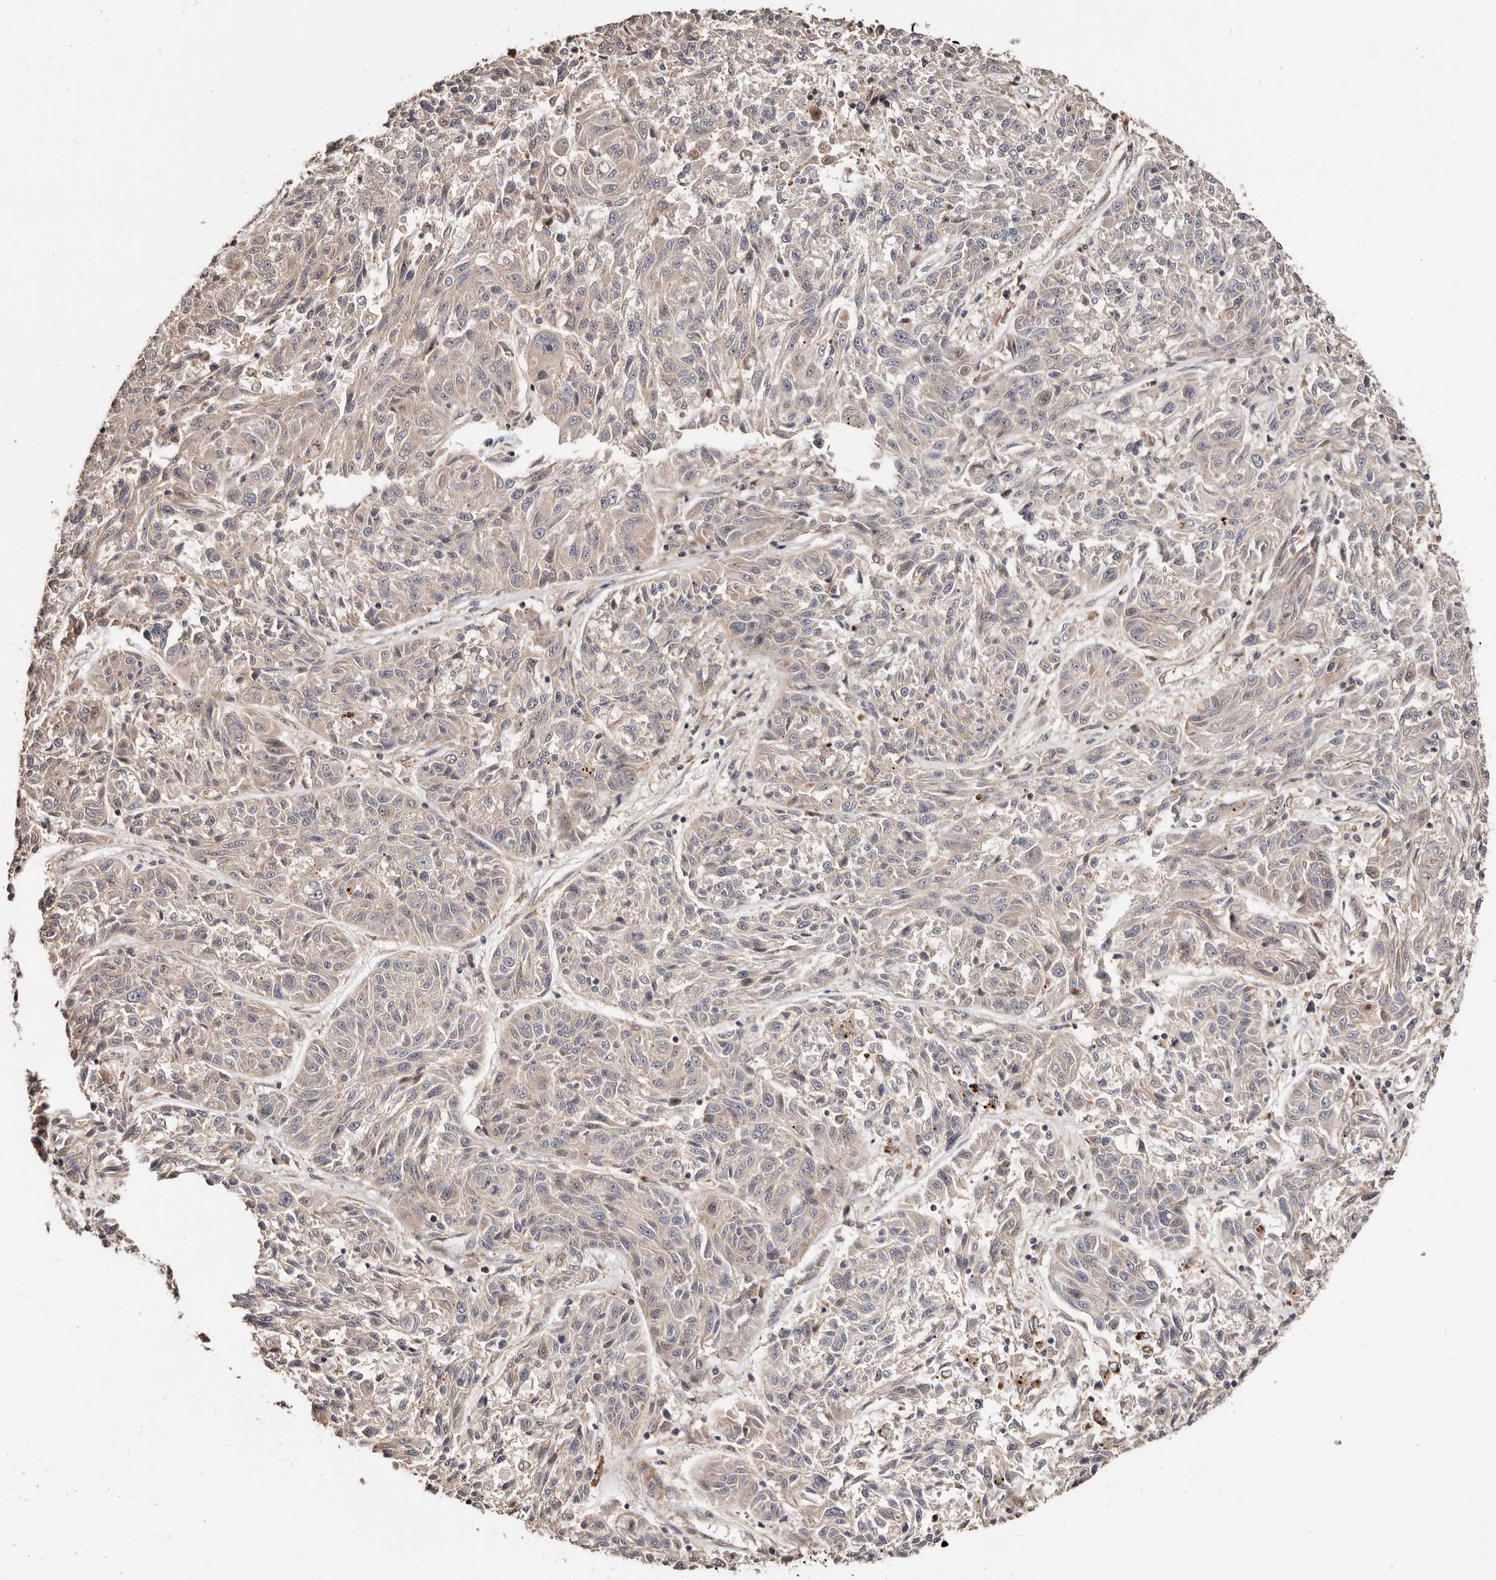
{"staining": {"intensity": "negative", "quantity": "none", "location": "none"}, "tissue": "melanoma", "cell_type": "Tumor cells", "image_type": "cancer", "snomed": [{"axis": "morphology", "description": "Malignant melanoma, NOS"}, {"axis": "topography", "description": "Skin"}], "caption": "Immunohistochemistry (IHC) micrograph of neoplastic tissue: melanoma stained with DAB (3,3'-diaminobenzidine) reveals no significant protein expression in tumor cells.", "gene": "APOL6", "patient": {"sex": "male", "age": 53}}